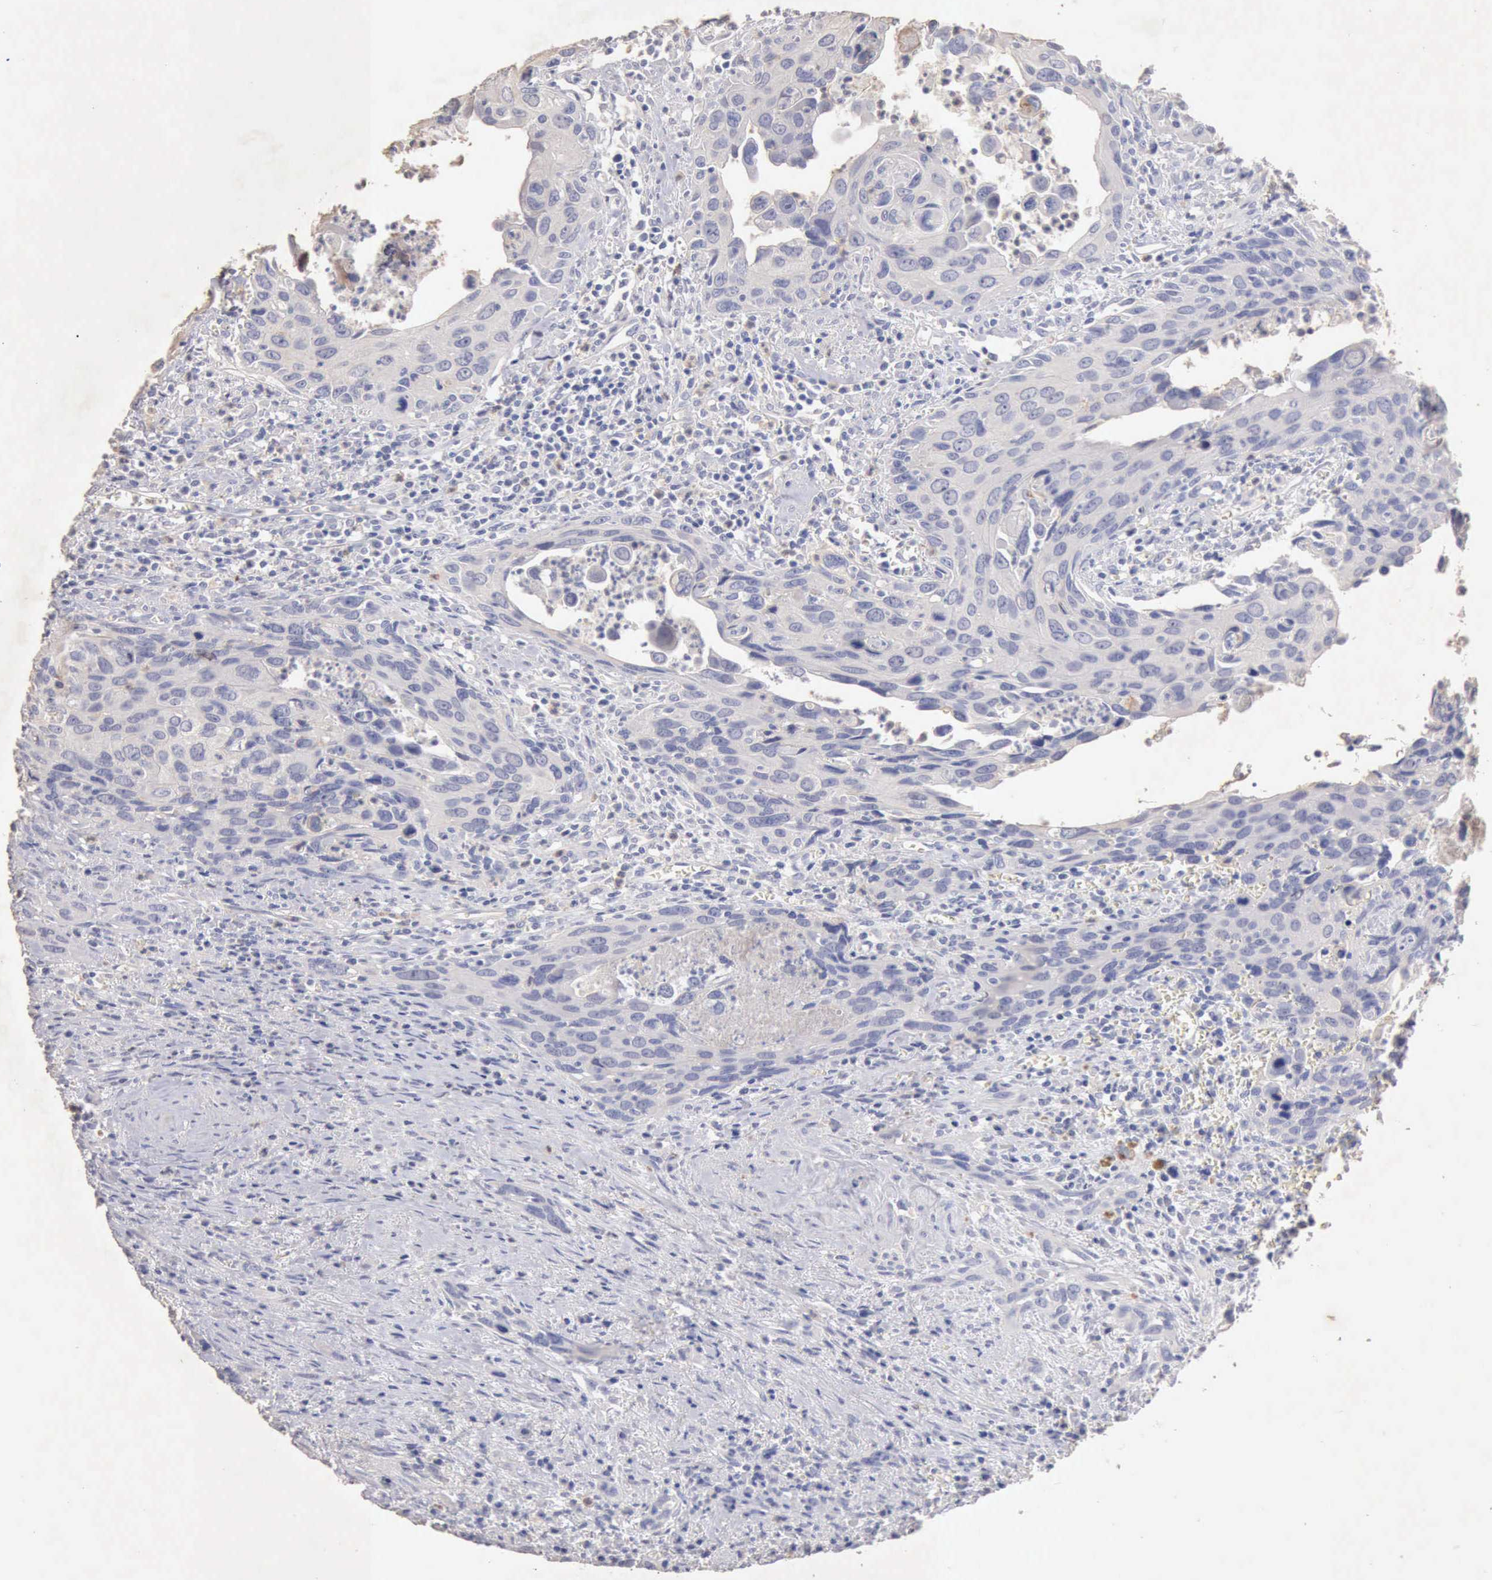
{"staining": {"intensity": "negative", "quantity": "none", "location": "none"}, "tissue": "urothelial cancer", "cell_type": "Tumor cells", "image_type": "cancer", "snomed": [{"axis": "morphology", "description": "Urothelial carcinoma, High grade"}, {"axis": "topography", "description": "Urinary bladder"}], "caption": "The immunohistochemistry photomicrograph has no significant expression in tumor cells of high-grade urothelial carcinoma tissue. (DAB (3,3'-diaminobenzidine) IHC with hematoxylin counter stain).", "gene": "KRT6B", "patient": {"sex": "male", "age": 71}}